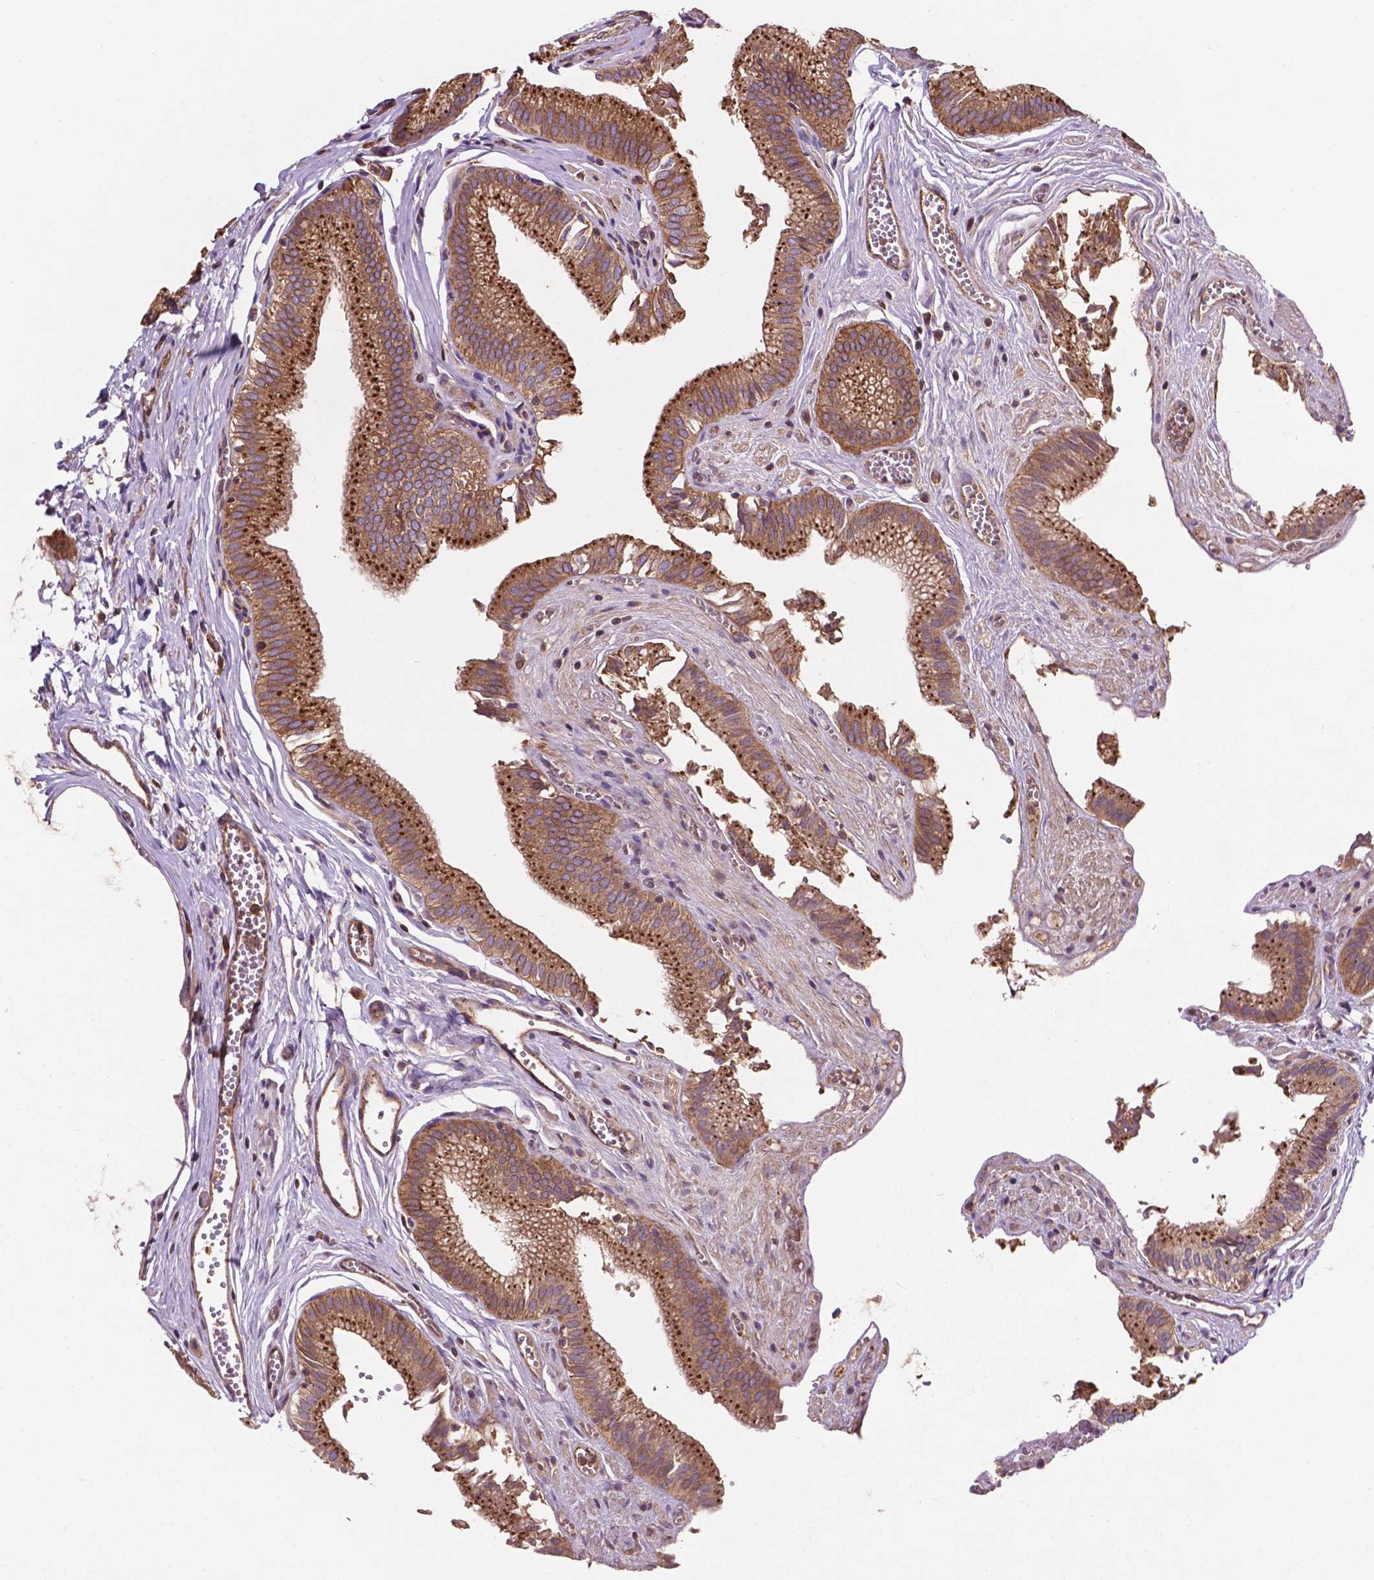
{"staining": {"intensity": "strong", "quantity": ">75%", "location": "cytoplasmic/membranous"}, "tissue": "gallbladder", "cell_type": "Glandular cells", "image_type": "normal", "snomed": [{"axis": "morphology", "description": "Normal tissue, NOS"}, {"axis": "topography", "description": "Gallbladder"}, {"axis": "topography", "description": "Peripheral nerve tissue"}], "caption": "An immunohistochemistry micrograph of unremarkable tissue is shown. Protein staining in brown labels strong cytoplasmic/membranous positivity in gallbladder within glandular cells.", "gene": "CCDC71L", "patient": {"sex": "male", "age": 17}}